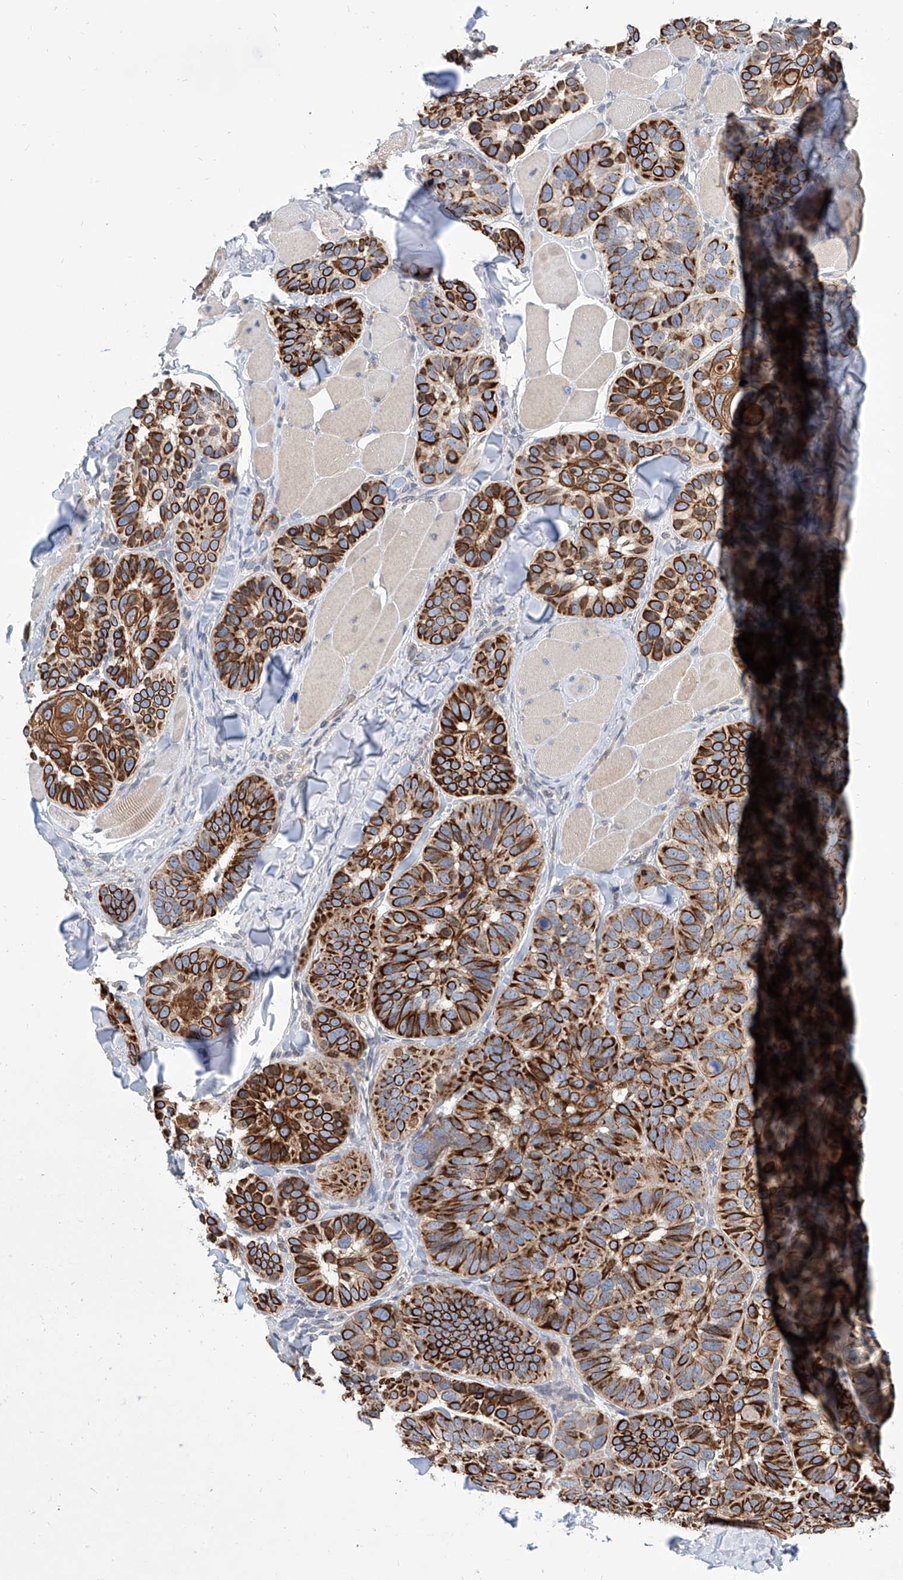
{"staining": {"intensity": "strong", "quantity": ">75%", "location": "cytoplasmic/membranous"}, "tissue": "skin cancer", "cell_type": "Tumor cells", "image_type": "cancer", "snomed": [{"axis": "morphology", "description": "Basal cell carcinoma"}, {"axis": "topography", "description": "Skin"}], "caption": "Tumor cells show high levels of strong cytoplasmic/membranous staining in about >75% of cells in skin cancer (basal cell carcinoma).", "gene": "MAGEE2", "patient": {"sex": "male", "age": 62}}